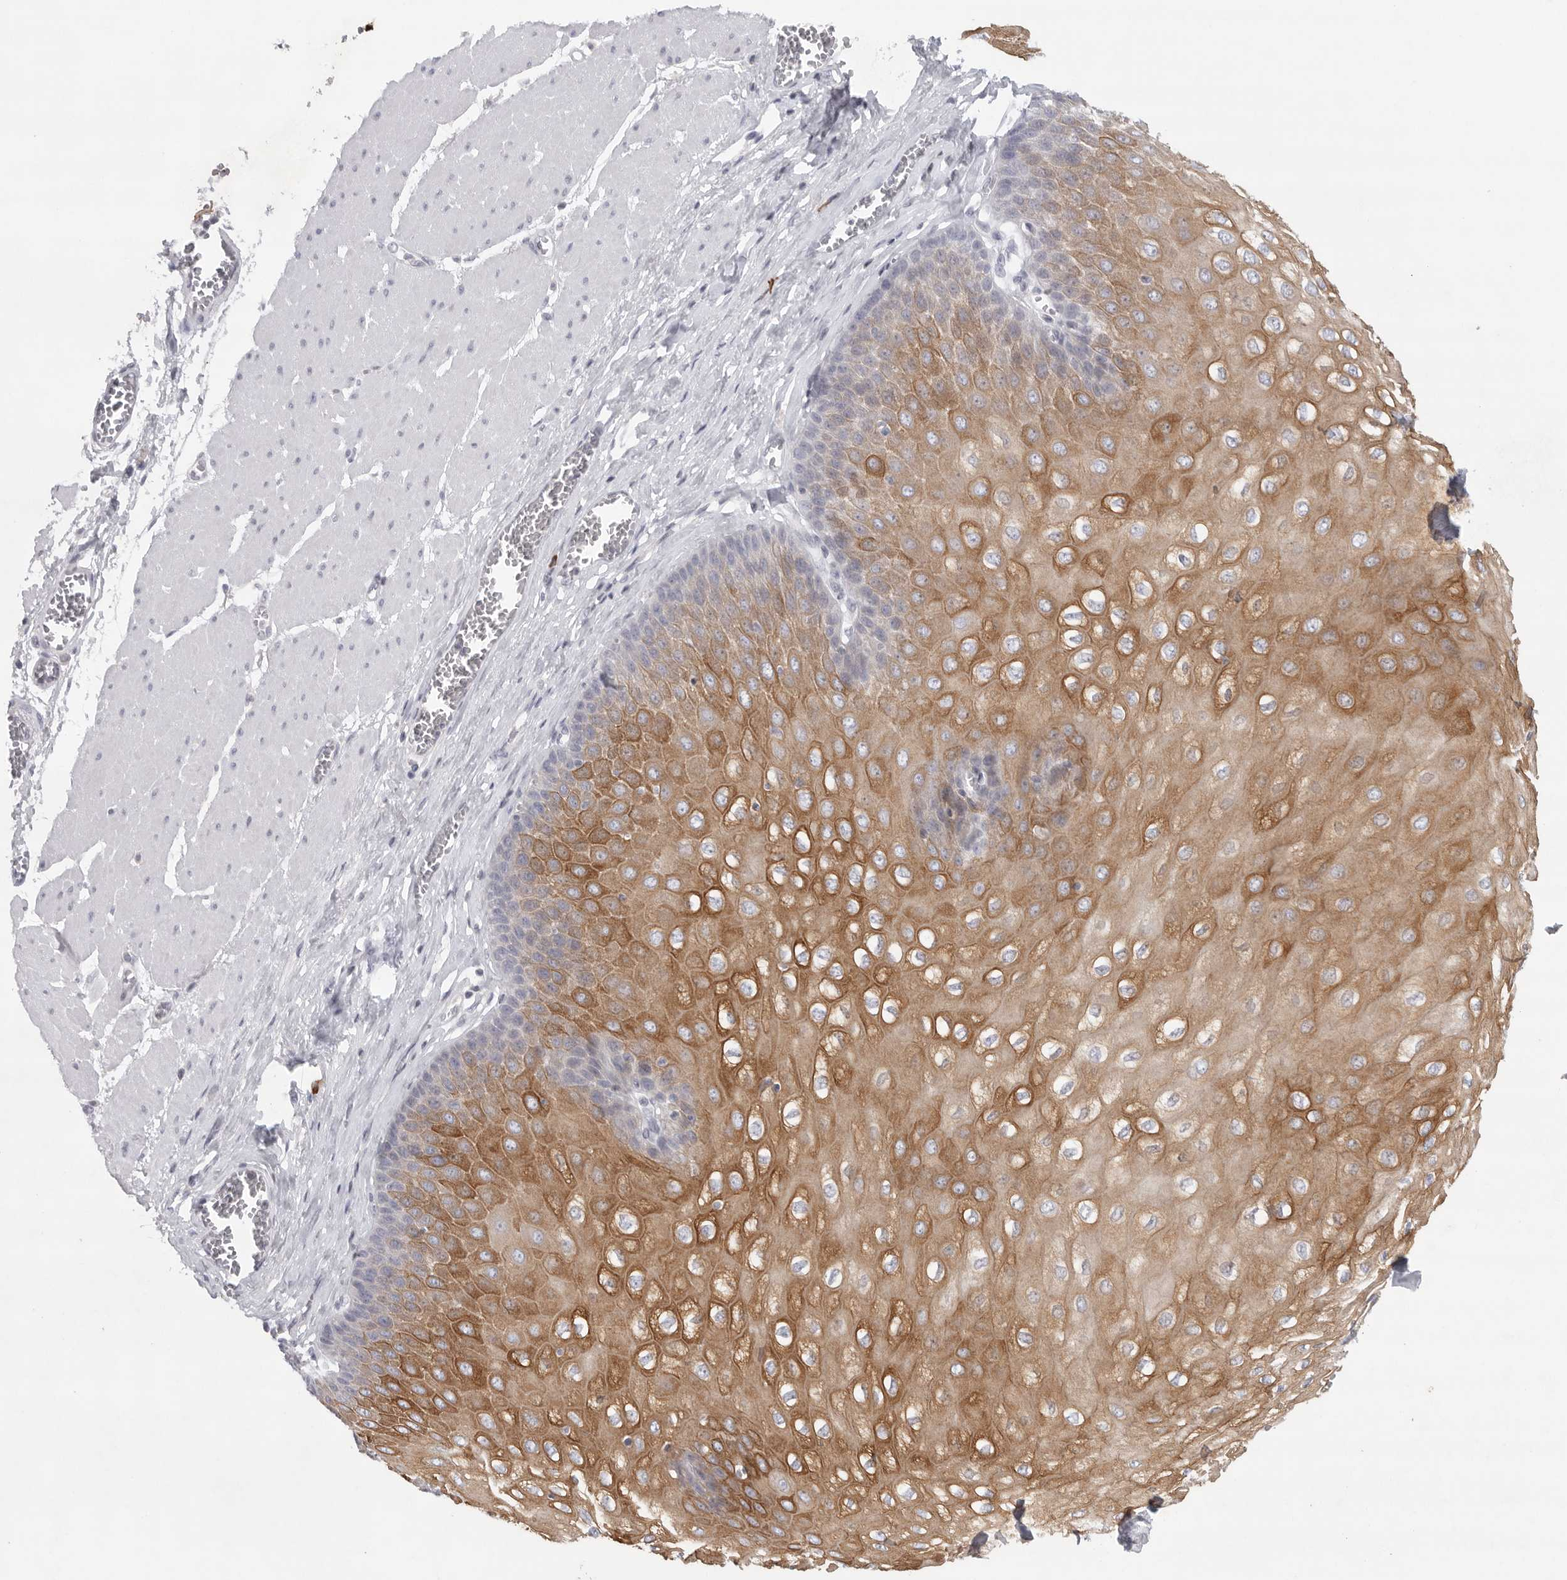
{"staining": {"intensity": "moderate", "quantity": "25%-75%", "location": "cytoplasmic/membranous"}, "tissue": "esophagus", "cell_type": "Squamous epithelial cells", "image_type": "normal", "snomed": [{"axis": "morphology", "description": "Normal tissue, NOS"}, {"axis": "topography", "description": "Esophagus"}], "caption": "Squamous epithelial cells demonstrate moderate cytoplasmic/membranous staining in approximately 25%-75% of cells in unremarkable esophagus. The staining is performed using DAB (3,3'-diaminobenzidine) brown chromogen to label protein expression. The nuclei are counter-stained blue using hematoxylin.", "gene": "TMEM69", "patient": {"sex": "male", "age": 60}}